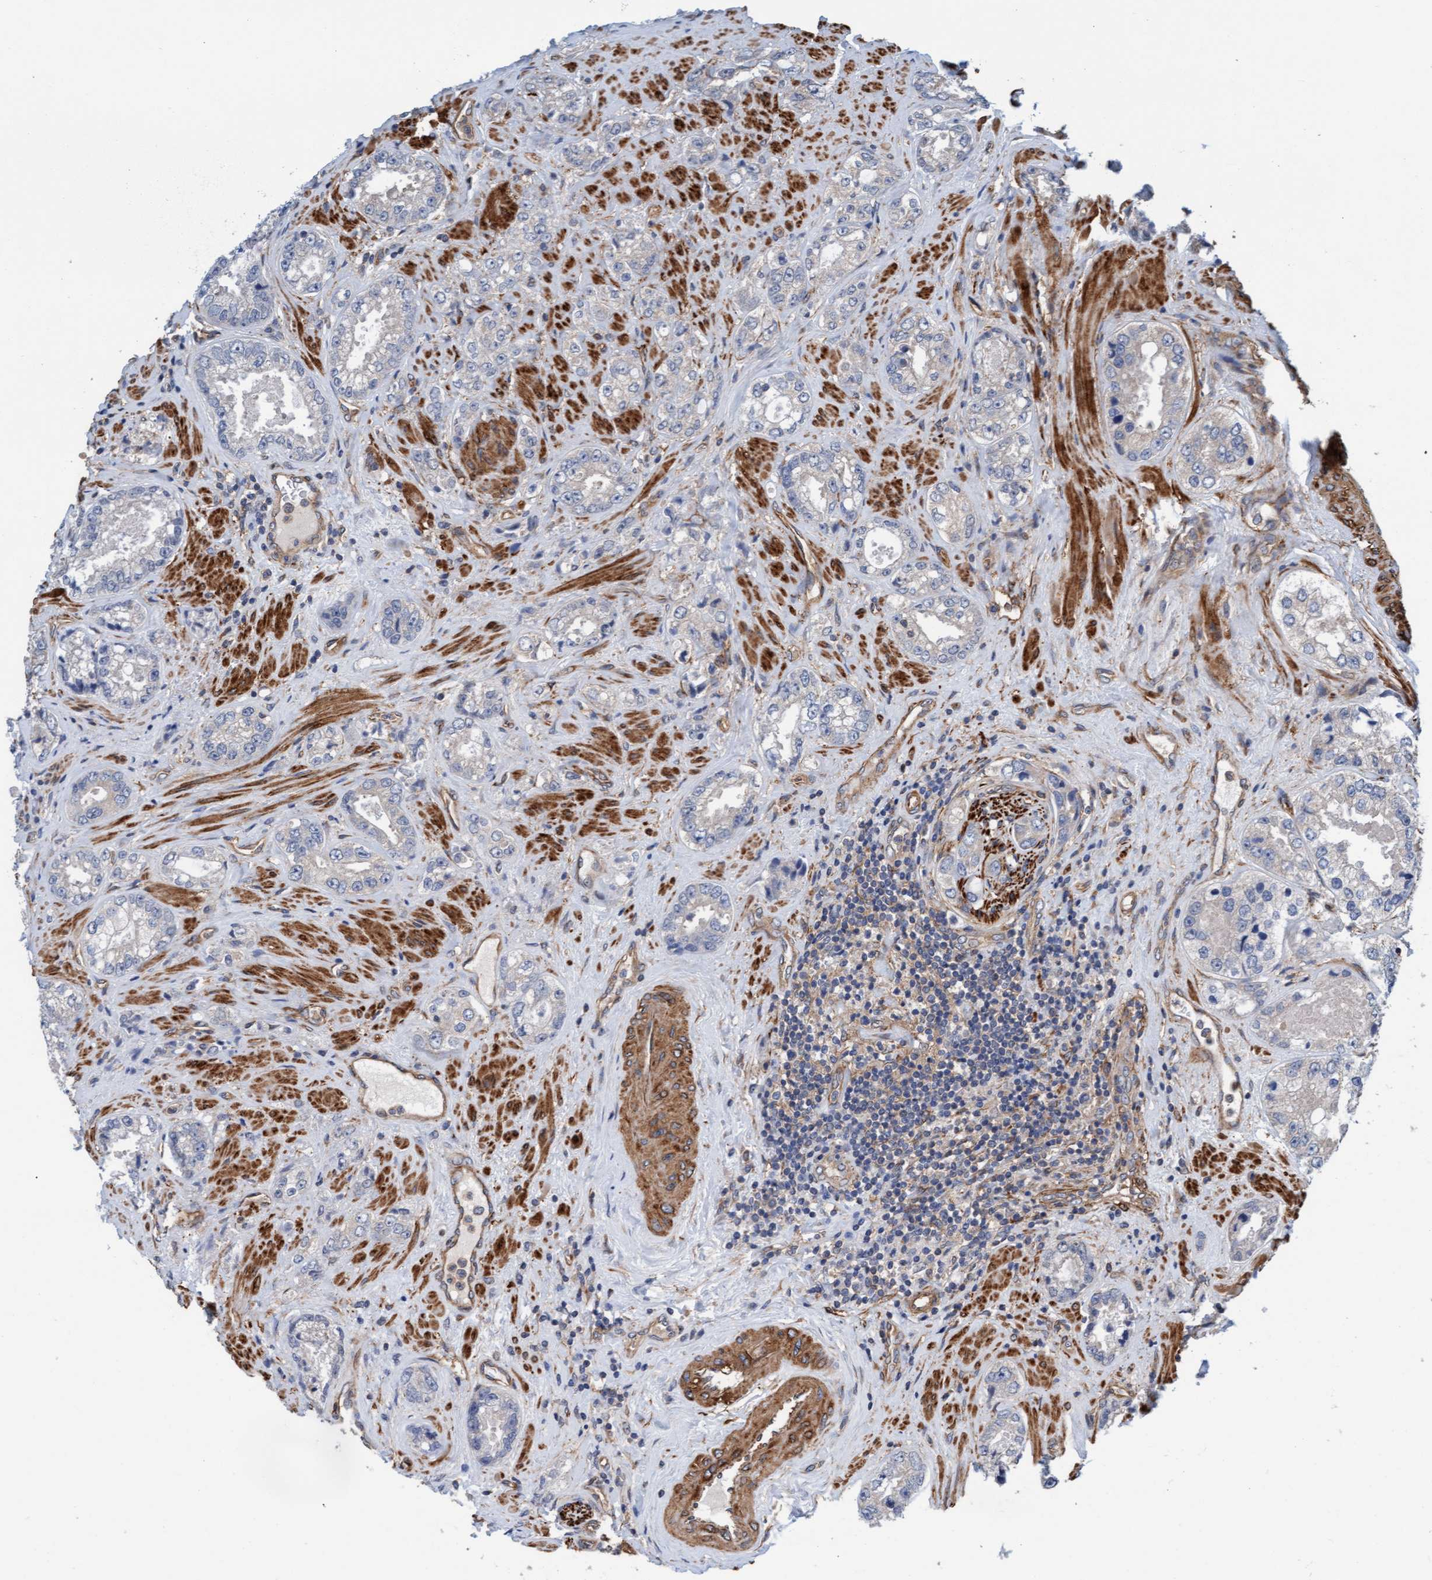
{"staining": {"intensity": "weak", "quantity": "<25%", "location": "cytoplasmic/membranous"}, "tissue": "prostate cancer", "cell_type": "Tumor cells", "image_type": "cancer", "snomed": [{"axis": "morphology", "description": "Adenocarcinoma, High grade"}, {"axis": "topography", "description": "Prostate"}], "caption": "Immunohistochemistry of prostate adenocarcinoma (high-grade) exhibits no positivity in tumor cells.", "gene": "FMNL3", "patient": {"sex": "male", "age": 61}}